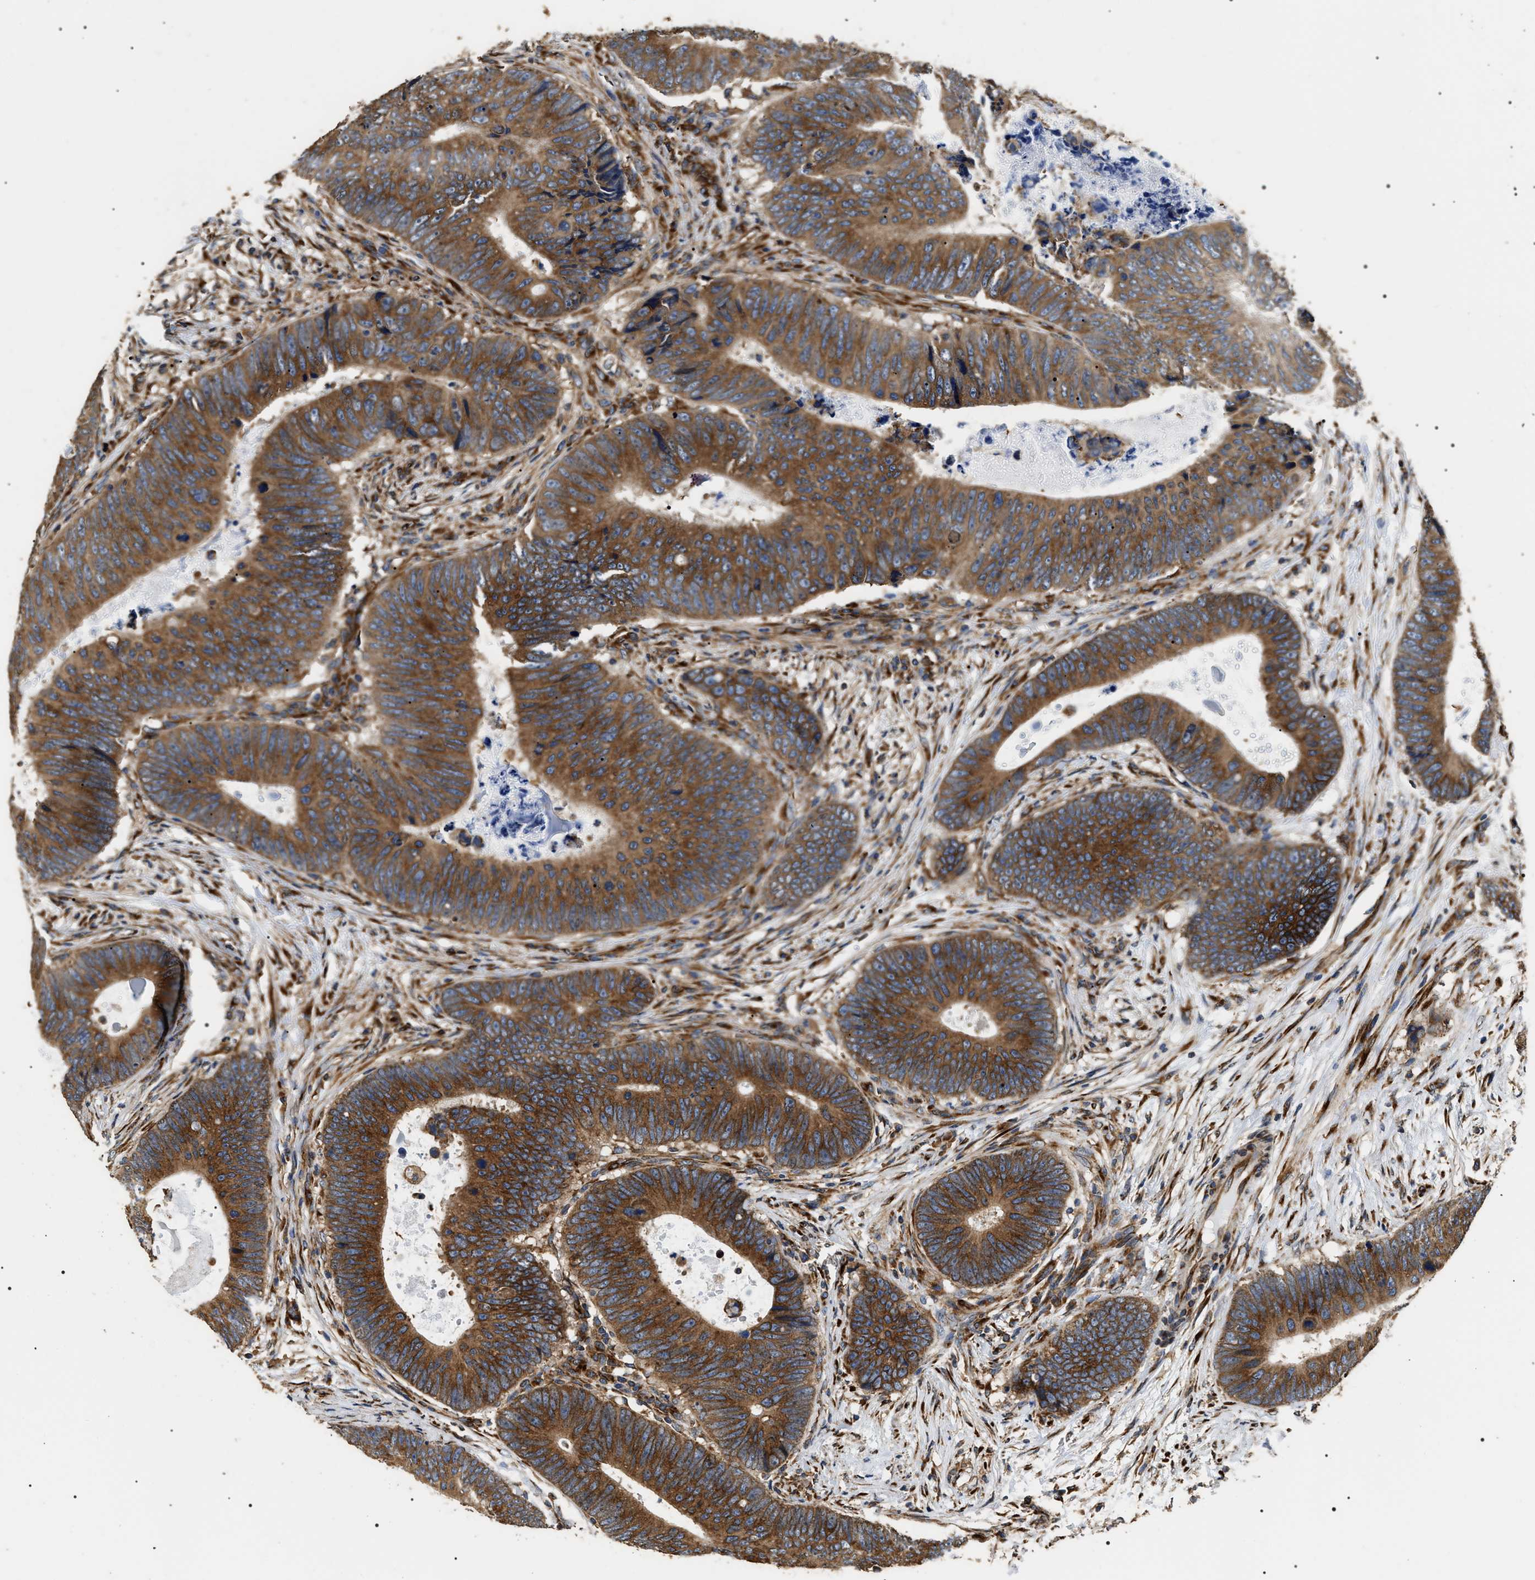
{"staining": {"intensity": "moderate", "quantity": ">75%", "location": "cytoplasmic/membranous"}, "tissue": "colorectal cancer", "cell_type": "Tumor cells", "image_type": "cancer", "snomed": [{"axis": "morphology", "description": "Adenocarcinoma, NOS"}, {"axis": "topography", "description": "Colon"}], "caption": "Immunohistochemistry (IHC) image of human adenocarcinoma (colorectal) stained for a protein (brown), which shows medium levels of moderate cytoplasmic/membranous expression in about >75% of tumor cells.", "gene": "KTN1", "patient": {"sex": "male", "age": 56}}